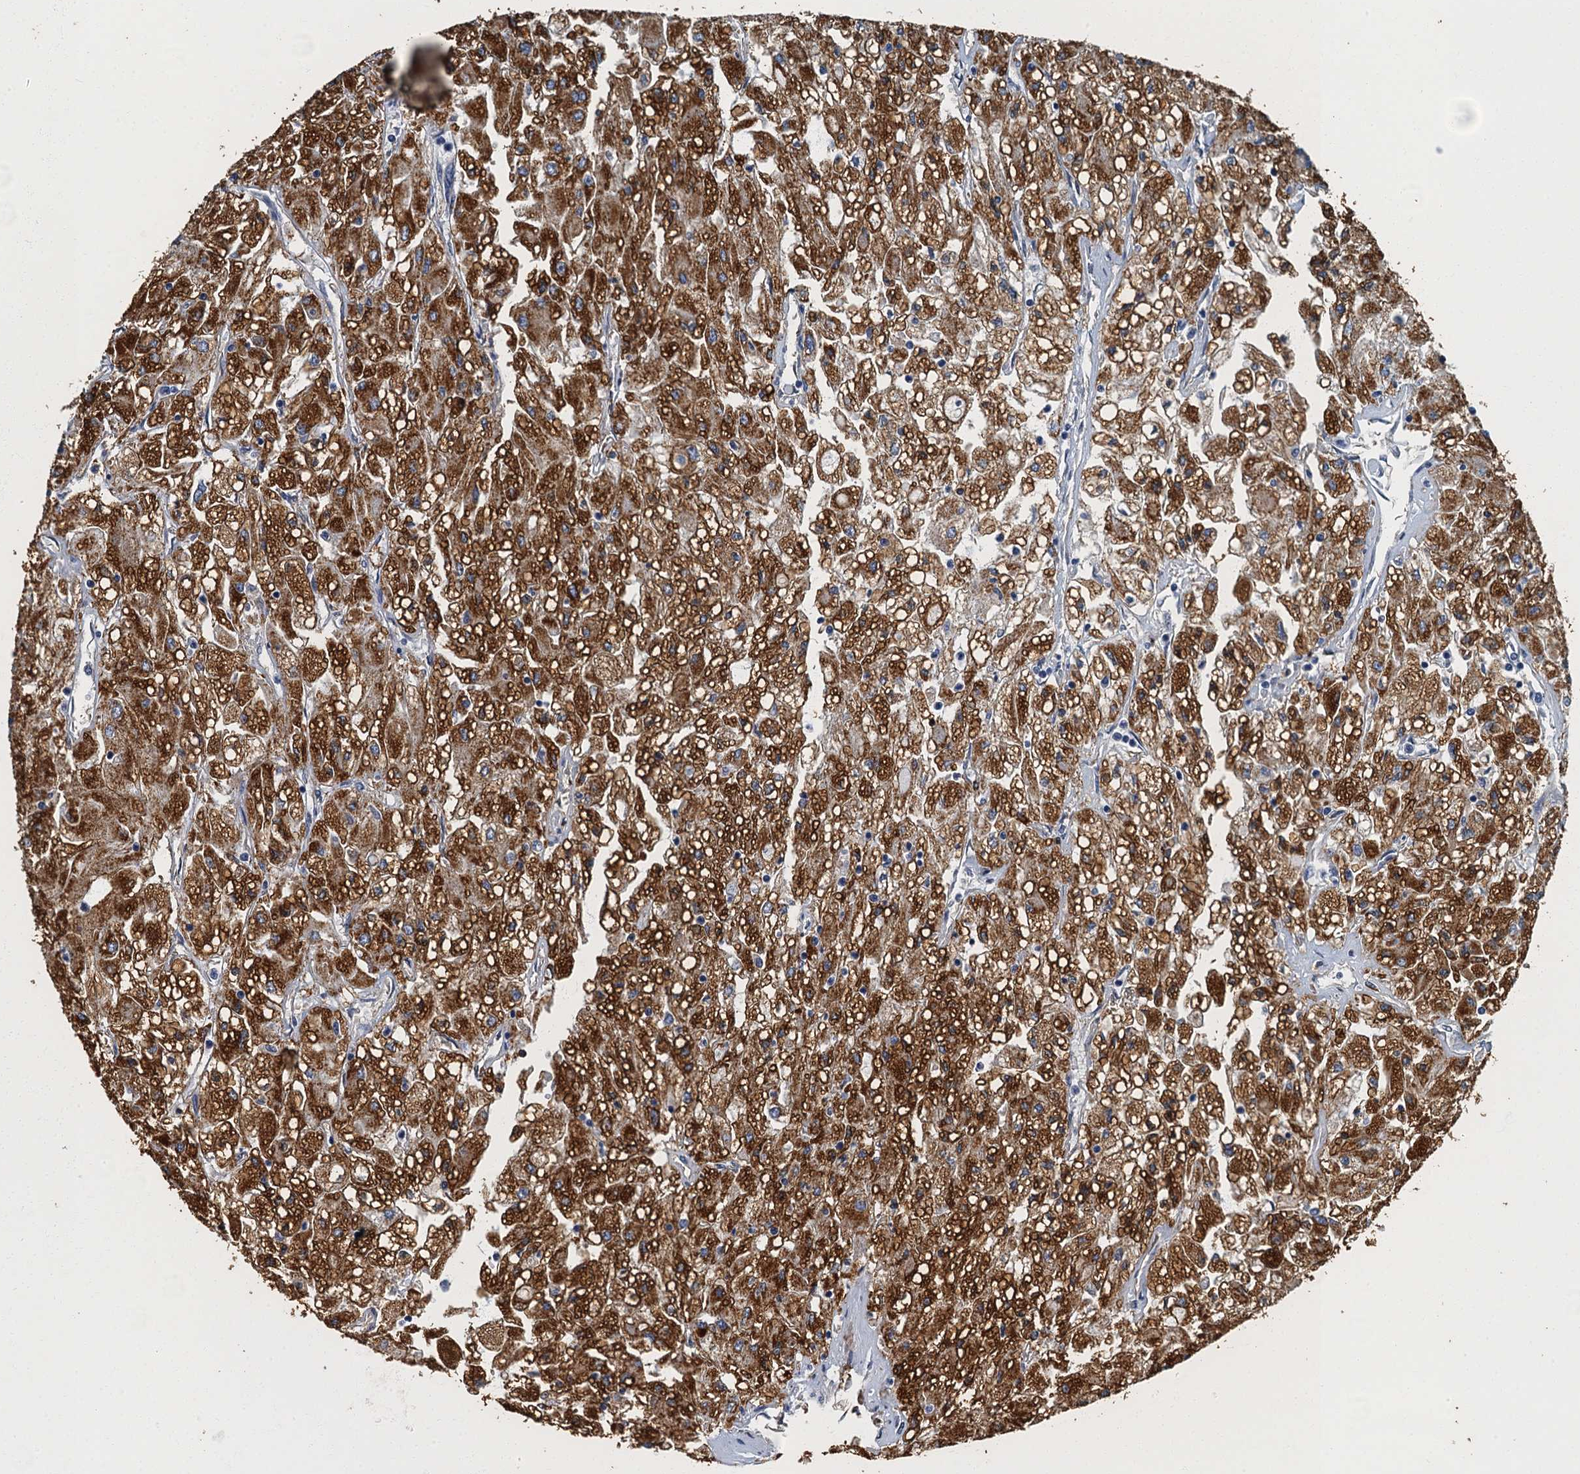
{"staining": {"intensity": "strong", "quantity": ">75%", "location": "cytoplasmic/membranous"}, "tissue": "renal cancer", "cell_type": "Tumor cells", "image_type": "cancer", "snomed": [{"axis": "morphology", "description": "Adenocarcinoma, NOS"}, {"axis": "topography", "description": "Kidney"}], "caption": "IHC micrograph of neoplastic tissue: renal cancer (adenocarcinoma) stained using immunohistochemistry demonstrates high levels of strong protein expression localized specifically in the cytoplasmic/membranous of tumor cells, appearing as a cytoplasmic/membranous brown color.", "gene": "GADL1", "patient": {"sex": "male", "age": 80}}